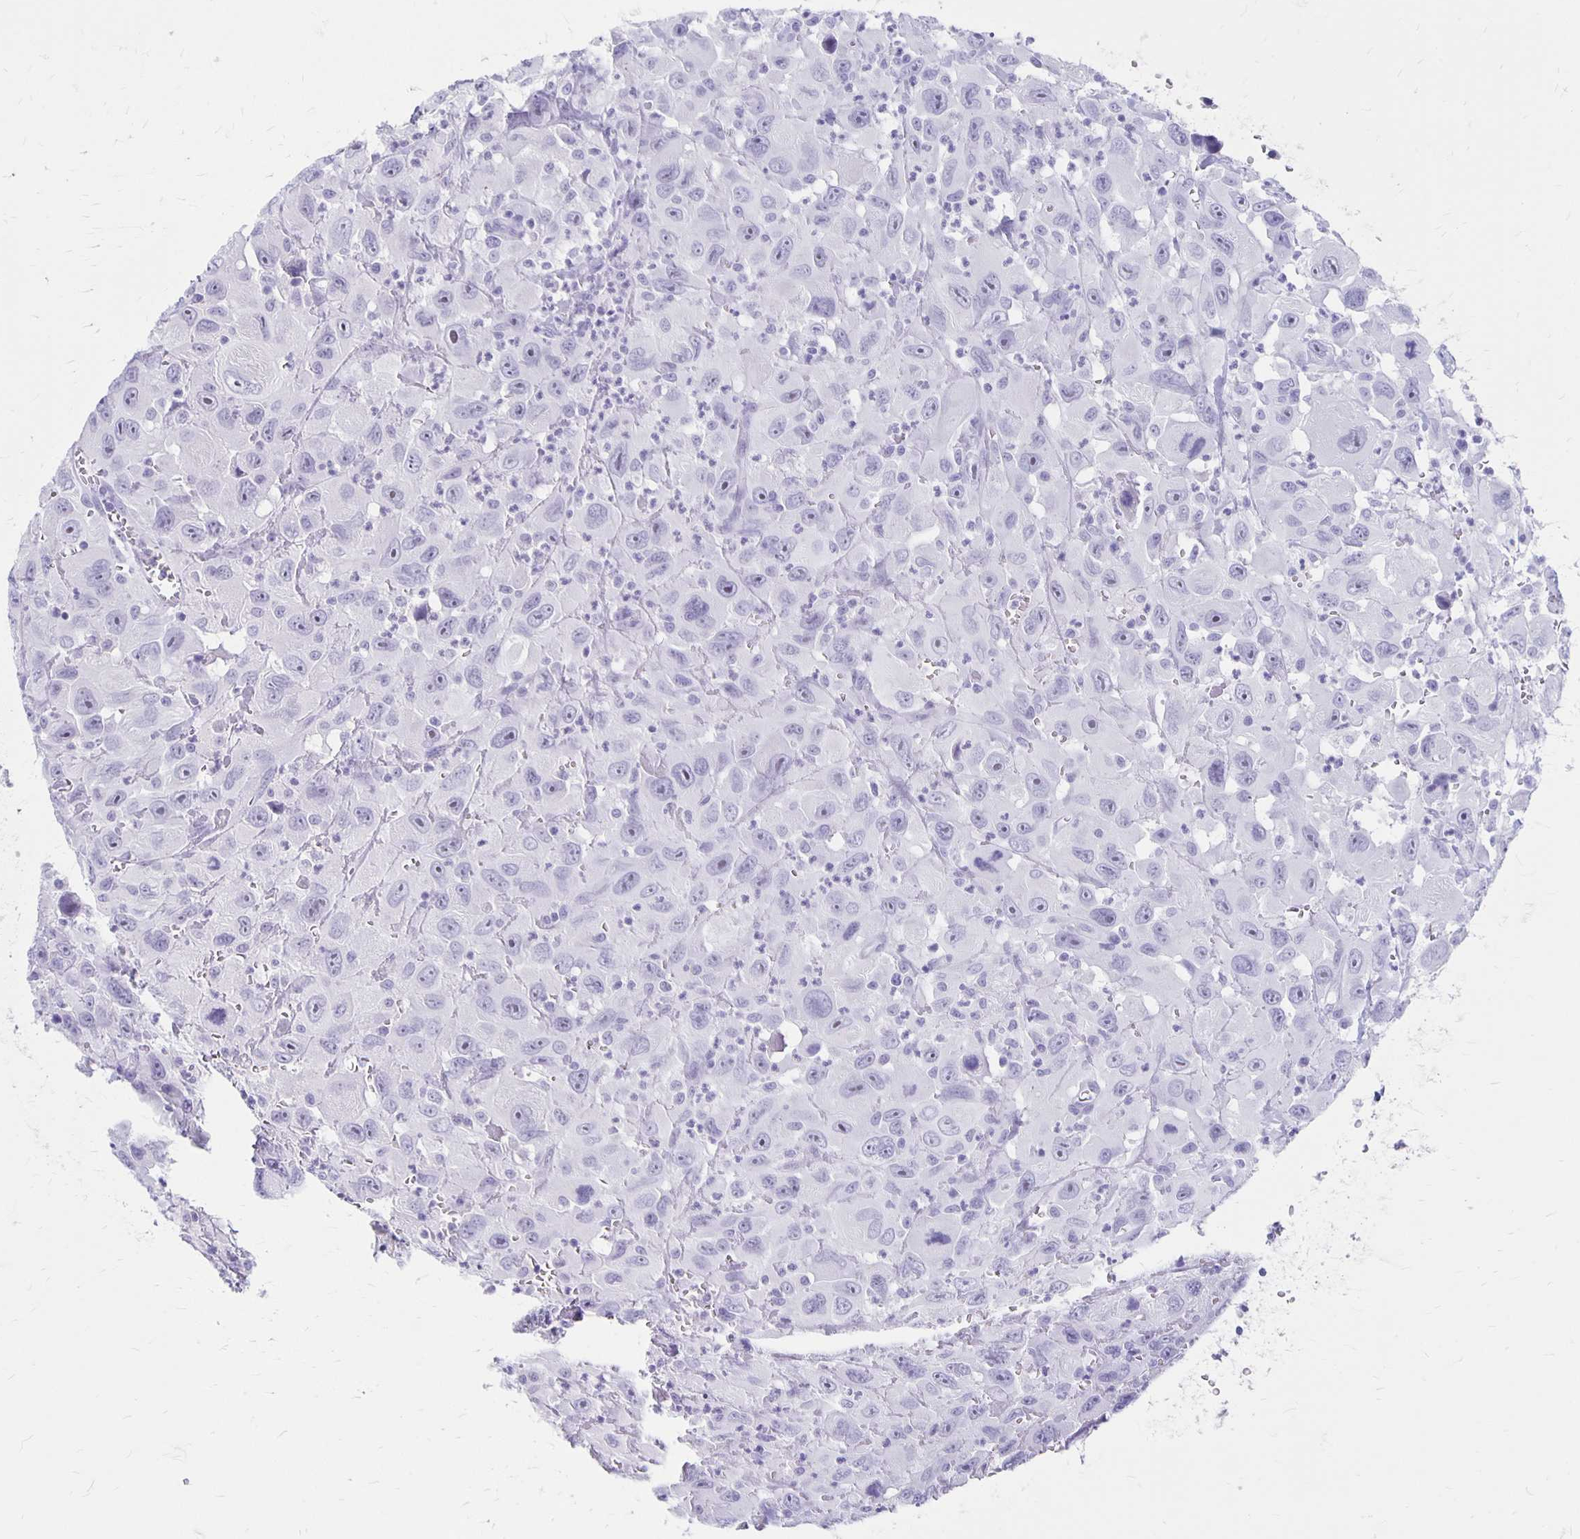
{"staining": {"intensity": "negative", "quantity": "none", "location": "none"}, "tissue": "head and neck cancer", "cell_type": "Tumor cells", "image_type": "cancer", "snomed": [{"axis": "morphology", "description": "Squamous cell carcinoma, NOS"}, {"axis": "morphology", "description": "Squamous cell carcinoma, metastatic, NOS"}, {"axis": "topography", "description": "Oral tissue"}, {"axis": "topography", "description": "Head-Neck"}], "caption": "IHC photomicrograph of neoplastic tissue: head and neck cancer stained with DAB exhibits no significant protein positivity in tumor cells. (DAB (3,3'-diaminobenzidine) IHC with hematoxylin counter stain).", "gene": "MAGEC2", "patient": {"sex": "female", "age": 85}}